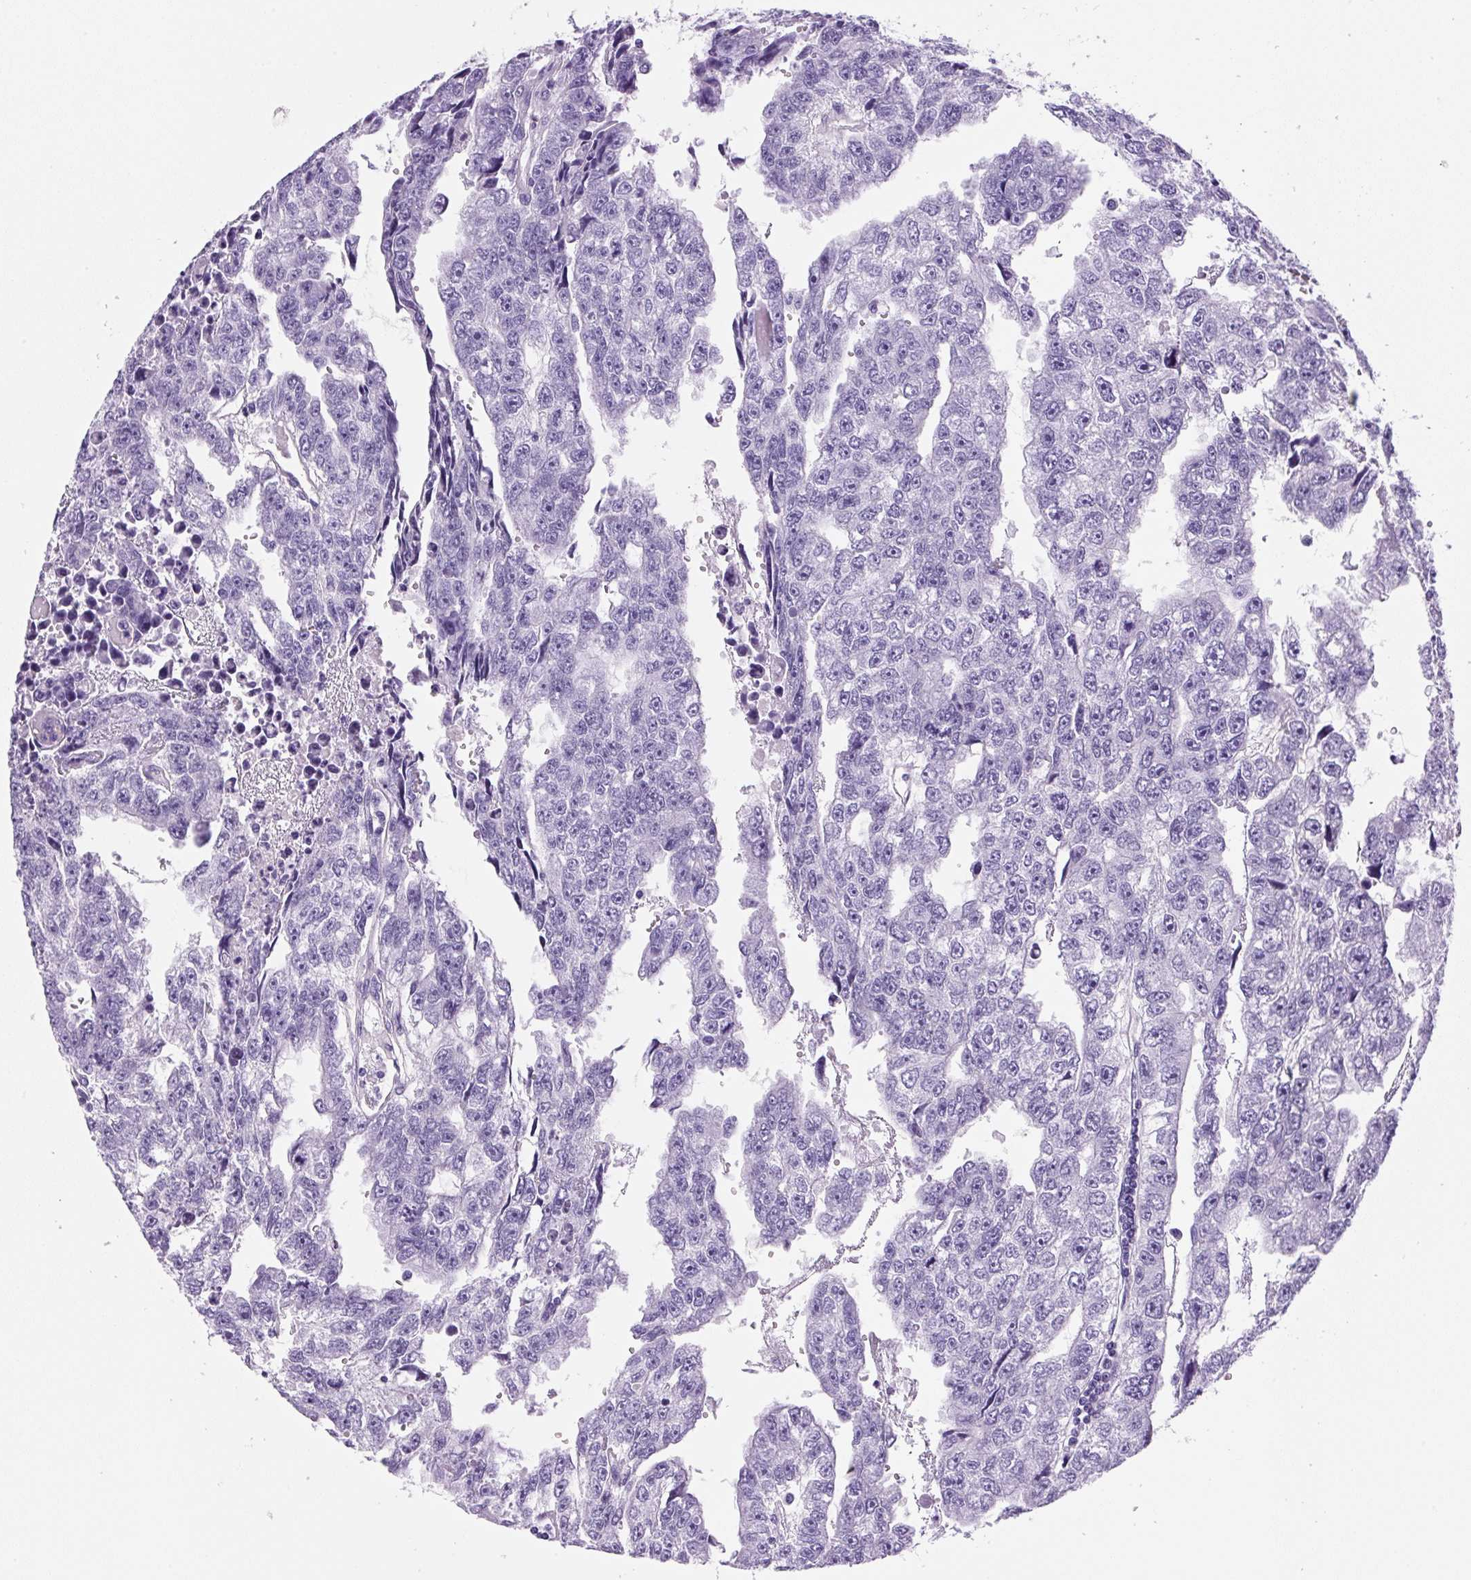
{"staining": {"intensity": "negative", "quantity": "none", "location": "none"}, "tissue": "testis cancer", "cell_type": "Tumor cells", "image_type": "cancer", "snomed": [{"axis": "morphology", "description": "Carcinoma, Embryonal, NOS"}, {"axis": "topography", "description": "Testis"}], "caption": "An immunohistochemistry micrograph of embryonal carcinoma (testis) is shown. There is no staining in tumor cells of embryonal carcinoma (testis).", "gene": "PRRT1", "patient": {"sex": "male", "age": 20}}